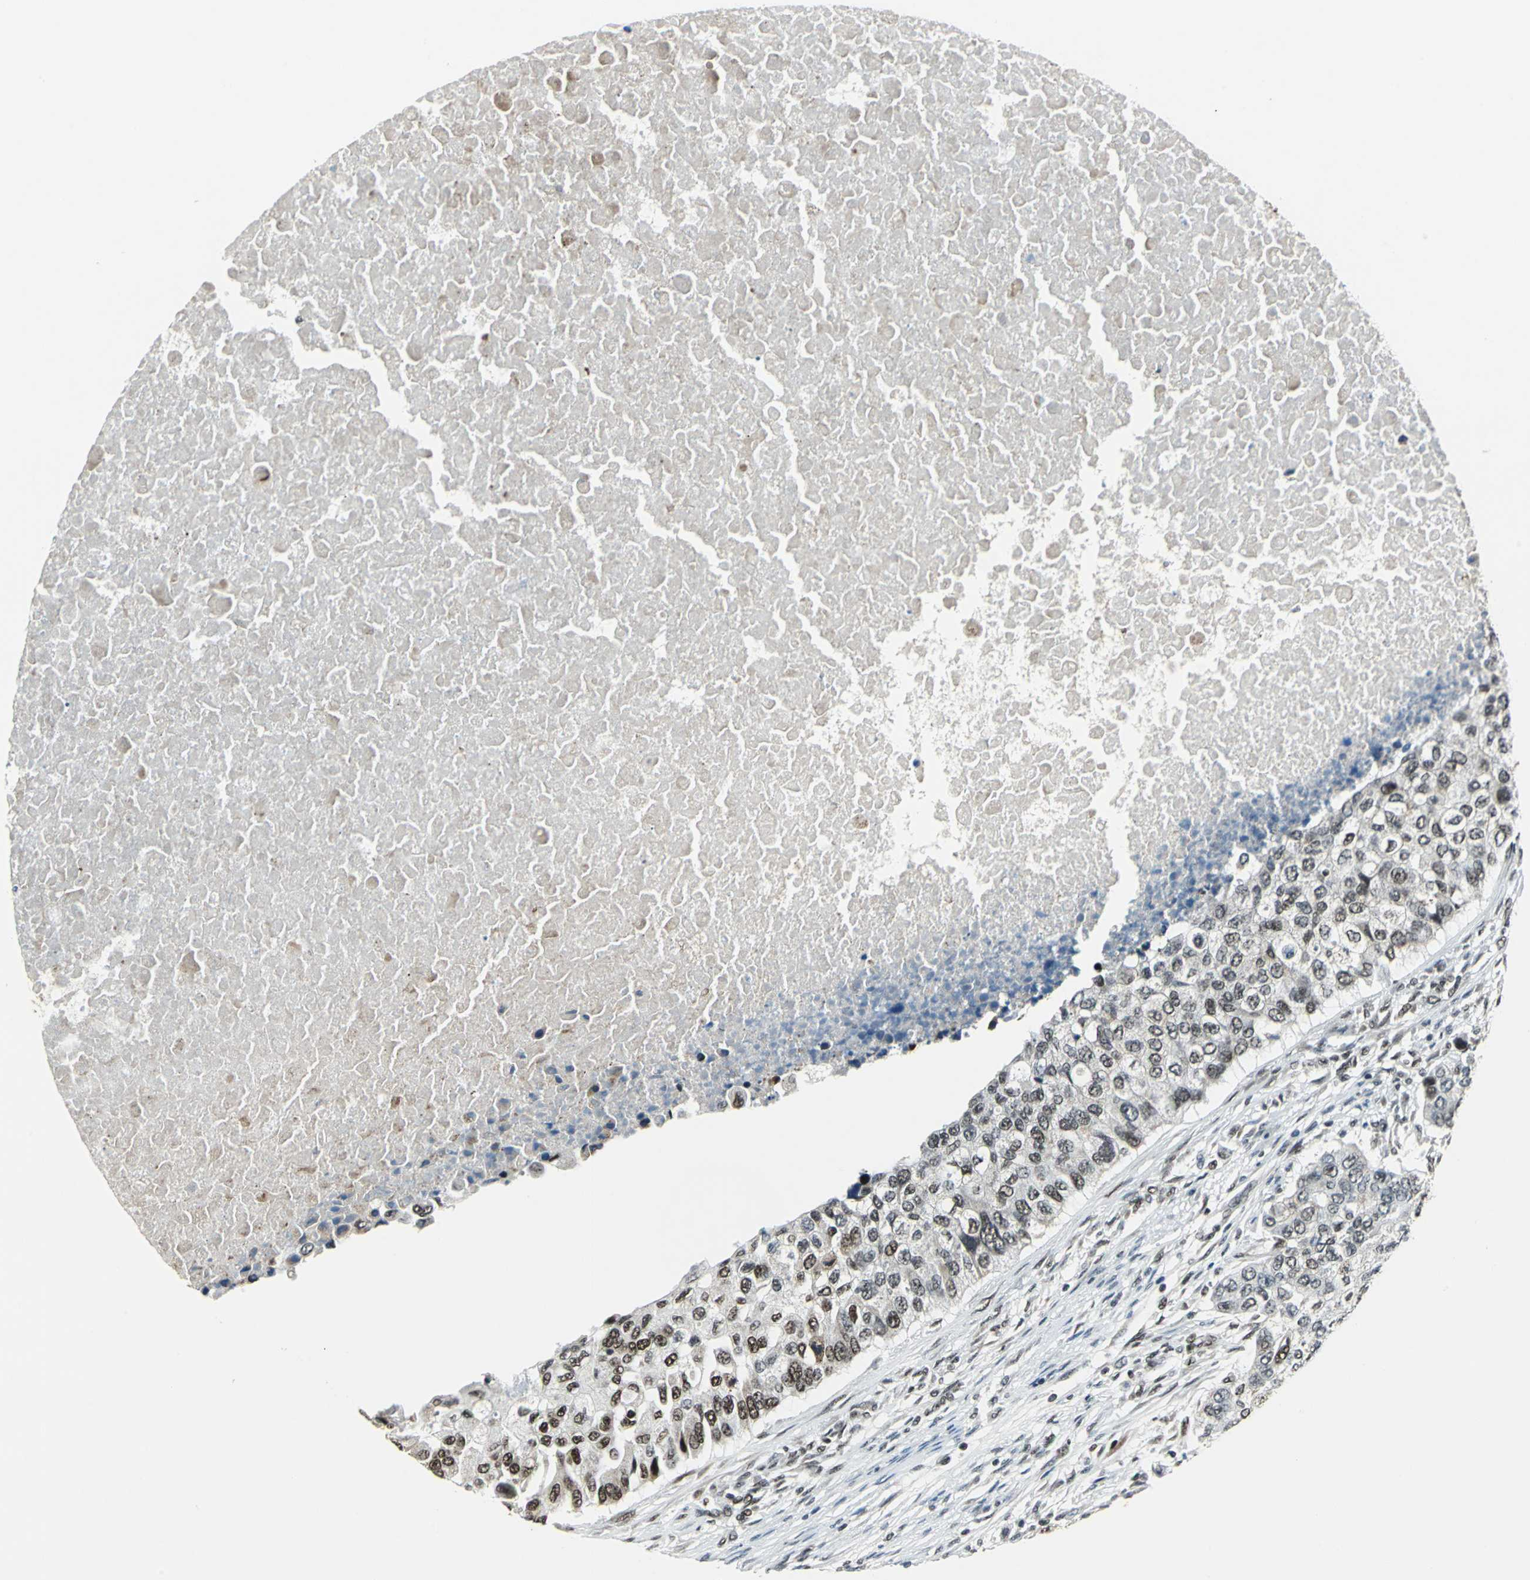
{"staining": {"intensity": "moderate", "quantity": ">75%", "location": "nuclear"}, "tissue": "breast cancer", "cell_type": "Tumor cells", "image_type": "cancer", "snomed": [{"axis": "morphology", "description": "Normal tissue, NOS"}, {"axis": "morphology", "description": "Duct carcinoma"}, {"axis": "topography", "description": "Breast"}], "caption": "Protein expression analysis of human breast cancer reveals moderate nuclear positivity in approximately >75% of tumor cells.", "gene": "BCLAF1", "patient": {"sex": "female", "age": 49}}